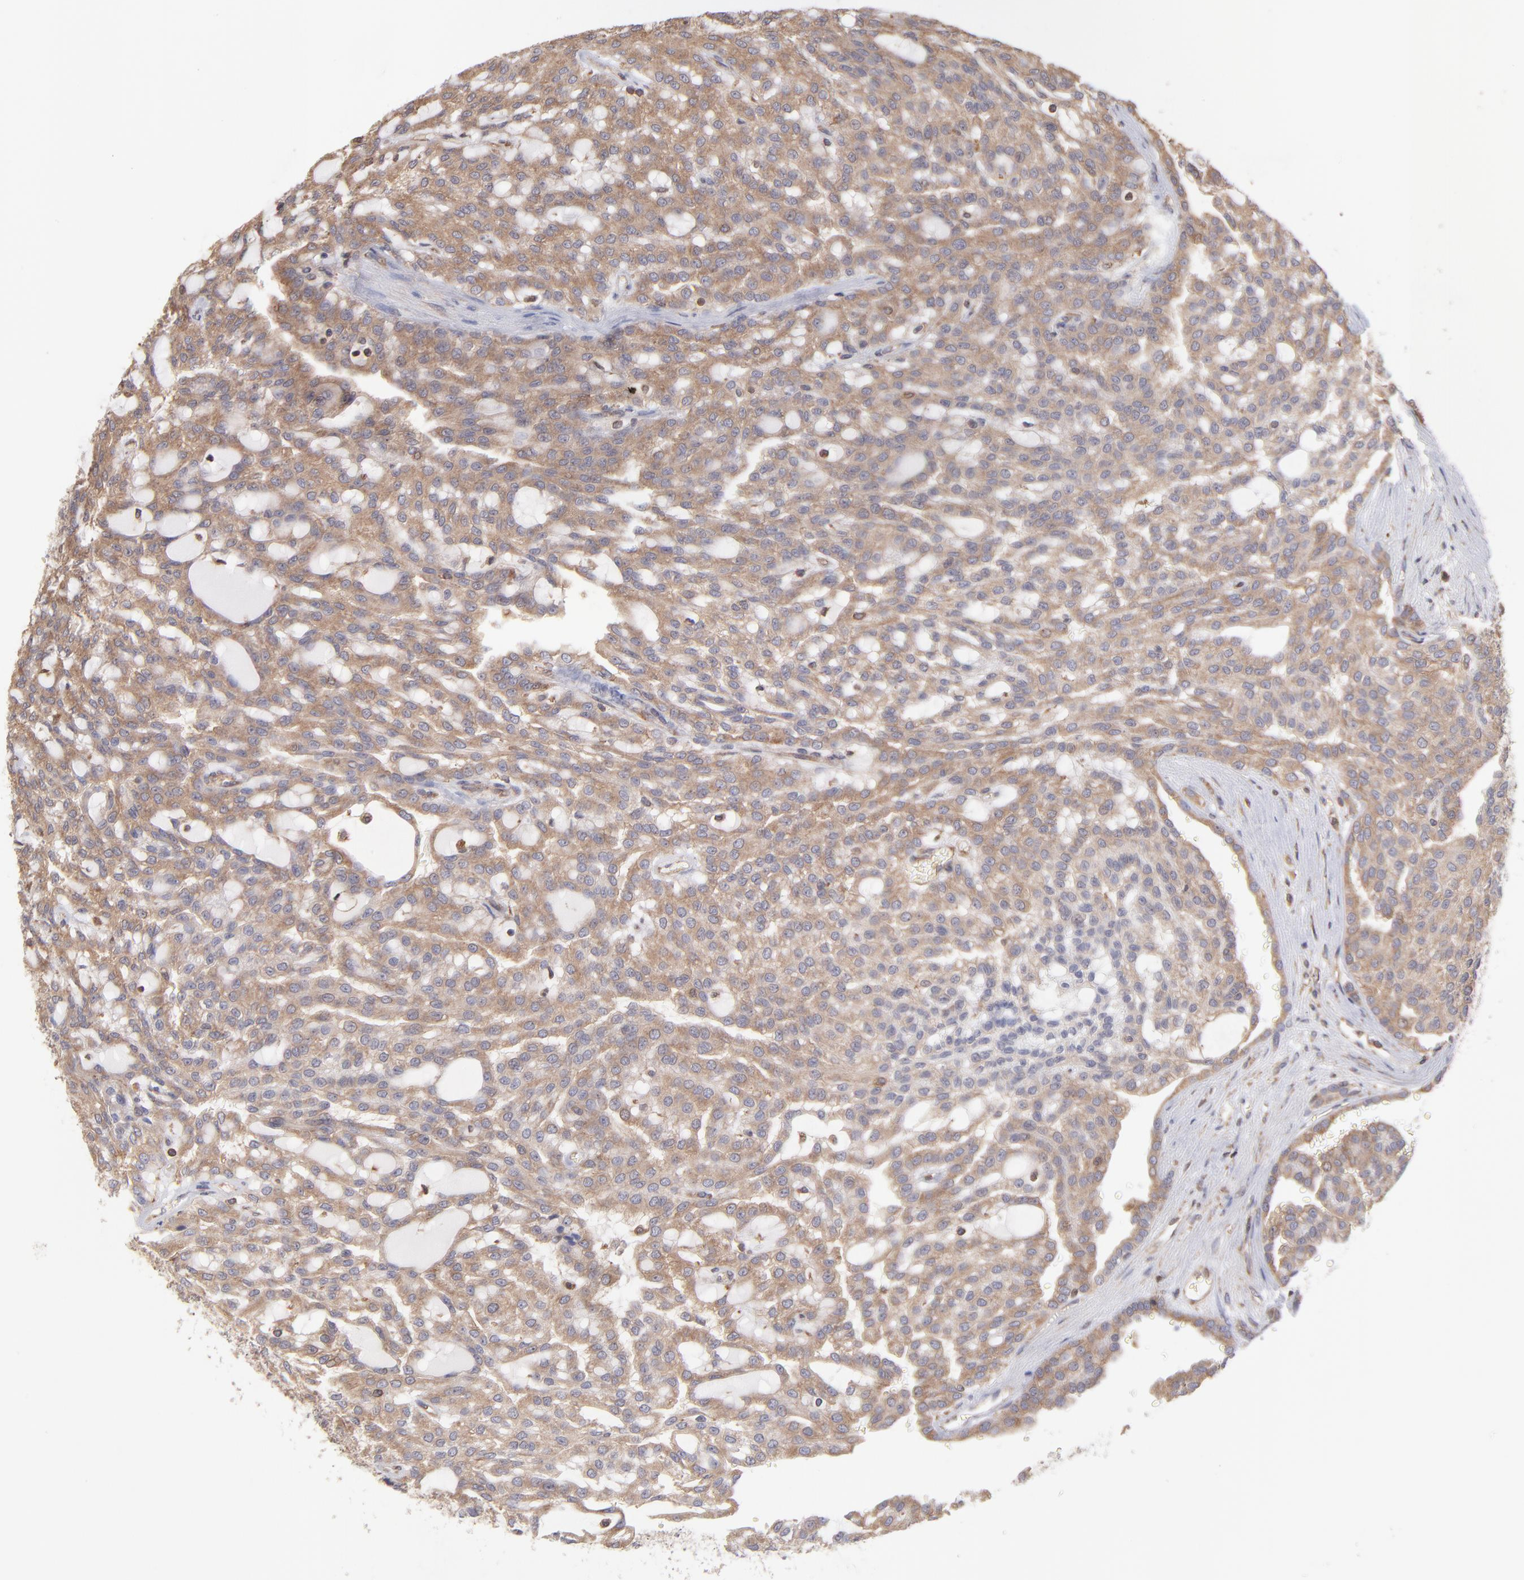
{"staining": {"intensity": "moderate", "quantity": ">75%", "location": "cytoplasmic/membranous"}, "tissue": "renal cancer", "cell_type": "Tumor cells", "image_type": "cancer", "snomed": [{"axis": "morphology", "description": "Adenocarcinoma, NOS"}, {"axis": "topography", "description": "Kidney"}], "caption": "Renal adenocarcinoma stained with a brown dye demonstrates moderate cytoplasmic/membranous positive positivity in approximately >75% of tumor cells.", "gene": "MAPRE1", "patient": {"sex": "male", "age": 63}}